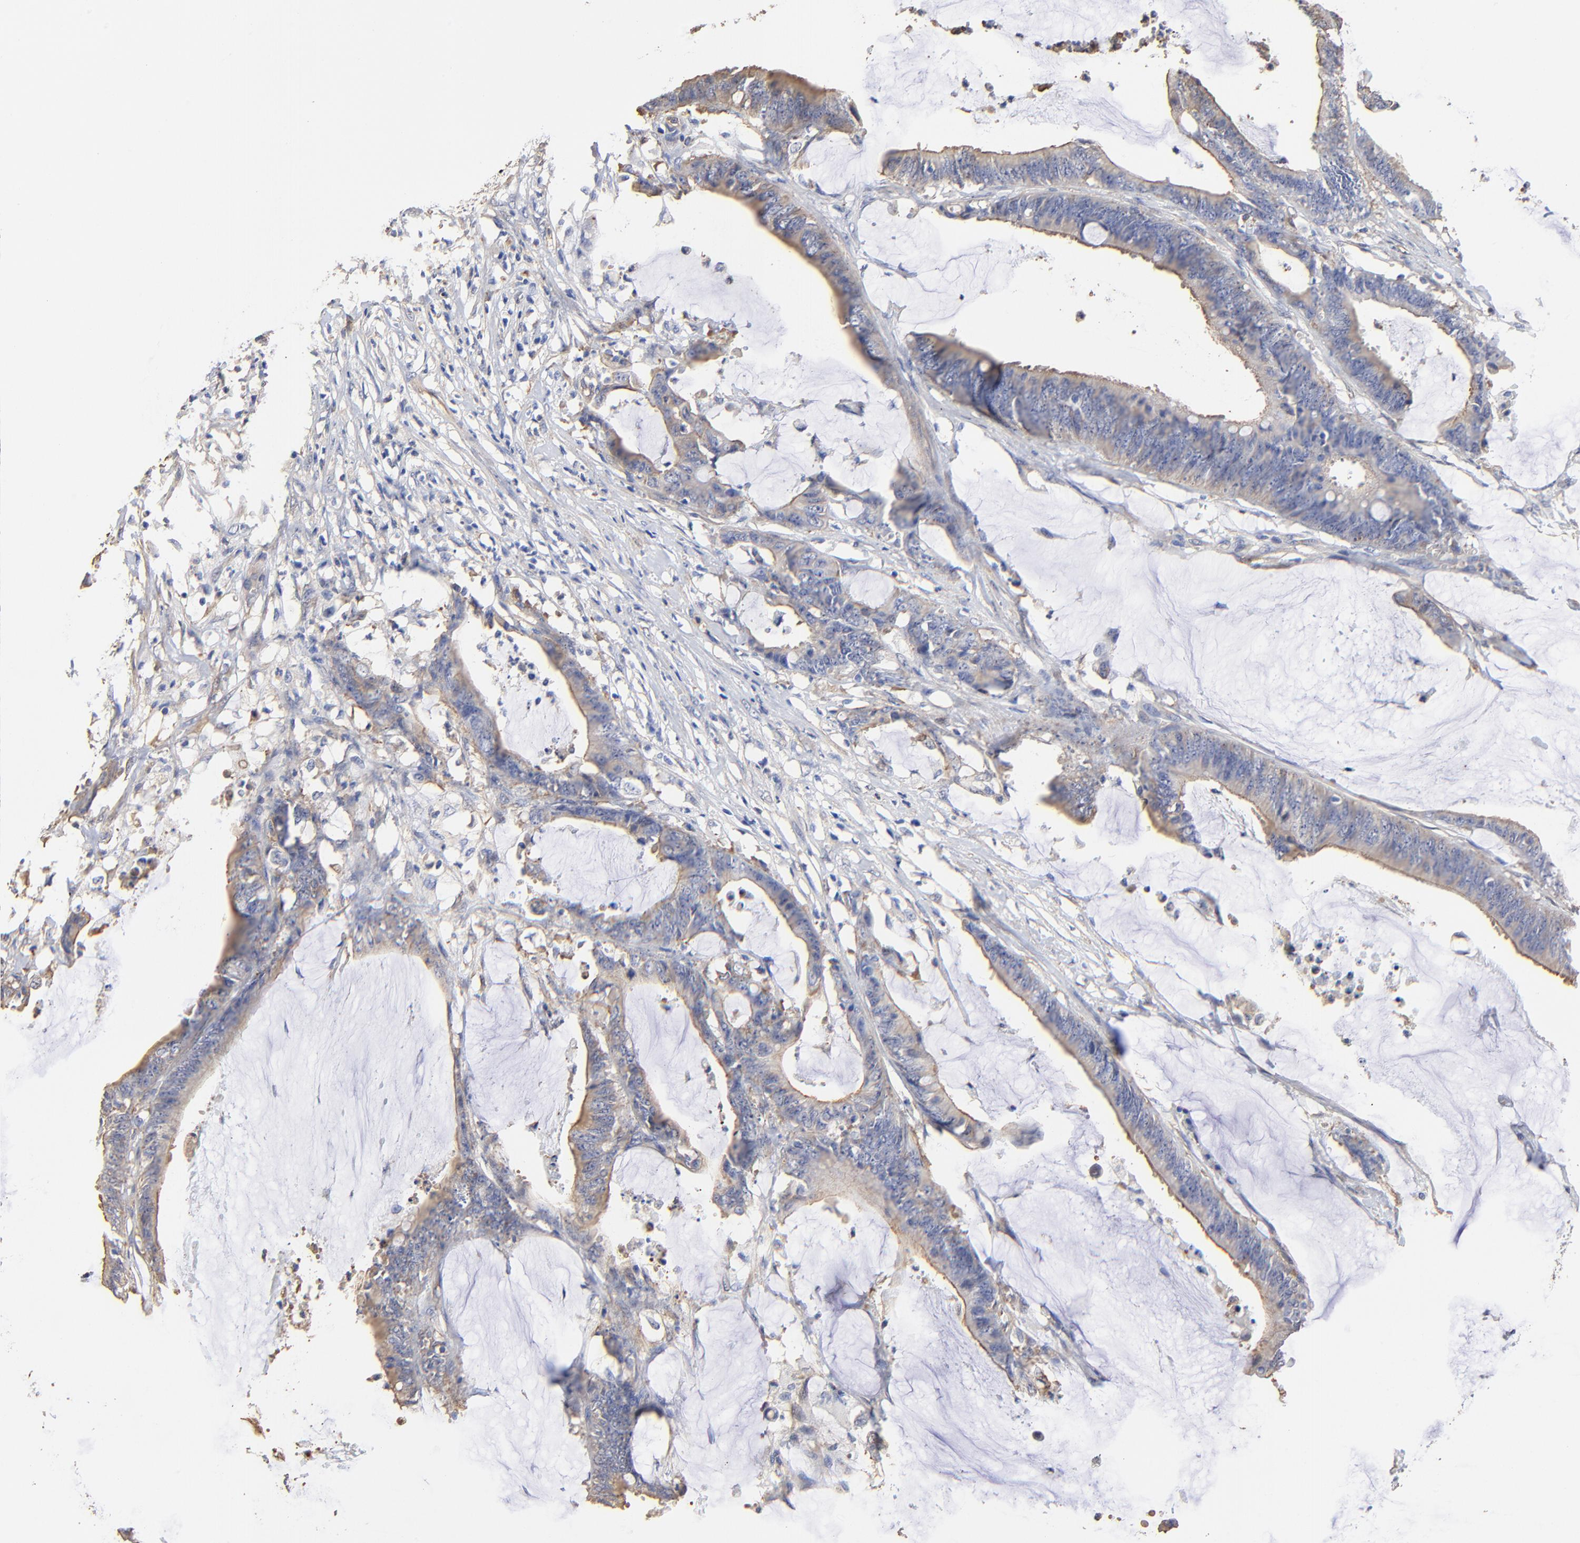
{"staining": {"intensity": "moderate", "quantity": ">75%", "location": "cytoplasmic/membranous"}, "tissue": "colorectal cancer", "cell_type": "Tumor cells", "image_type": "cancer", "snomed": [{"axis": "morphology", "description": "Adenocarcinoma, NOS"}, {"axis": "topography", "description": "Rectum"}], "caption": "Protein expression analysis of human colorectal adenocarcinoma reveals moderate cytoplasmic/membranous positivity in approximately >75% of tumor cells. (DAB IHC, brown staining for protein, blue staining for nuclei).", "gene": "TAGLN2", "patient": {"sex": "female", "age": 66}}